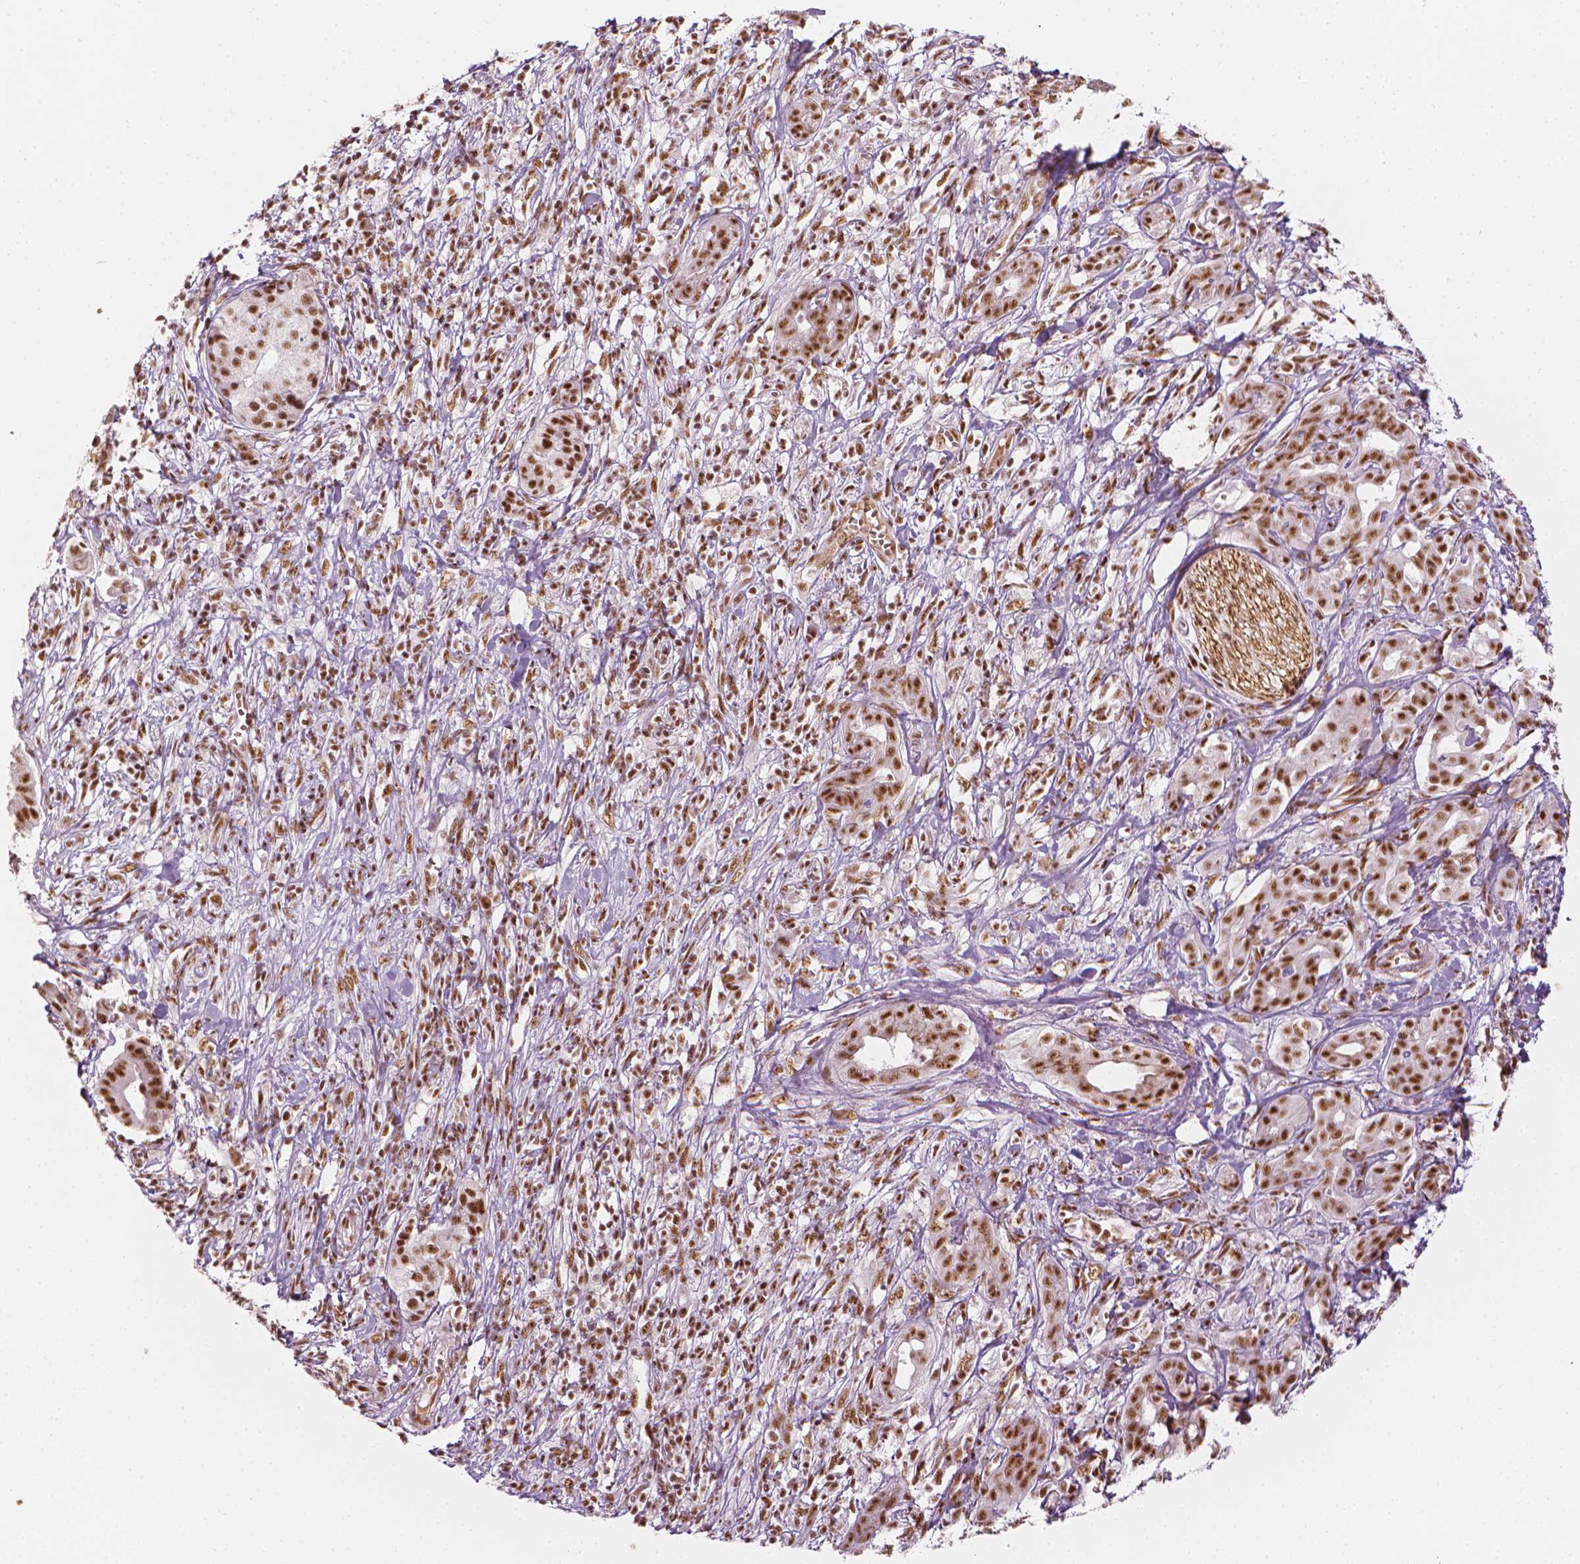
{"staining": {"intensity": "strong", "quantity": ">75%", "location": "nuclear"}, "tissue": "pancreatic cancer", "cell_type": "Tumor cells", "image_type": "cancer", "snomed": [{"axis": "morphology", "description": "Adenocarcinoma, NOS"}, {"axis": "topography", "description": "Pancreas"}], "caption": "The image shows staining of pancreatic adenocarcinoma, revealing strong nuclear protein positivity (brown color) within tumor cells. Using DAB (brown) and hematoxylin (blue) stains, captured at high magnification using brightfield microscopy.", "gene": "ELF2", "patient": {"sex": "male", "age": 61}}